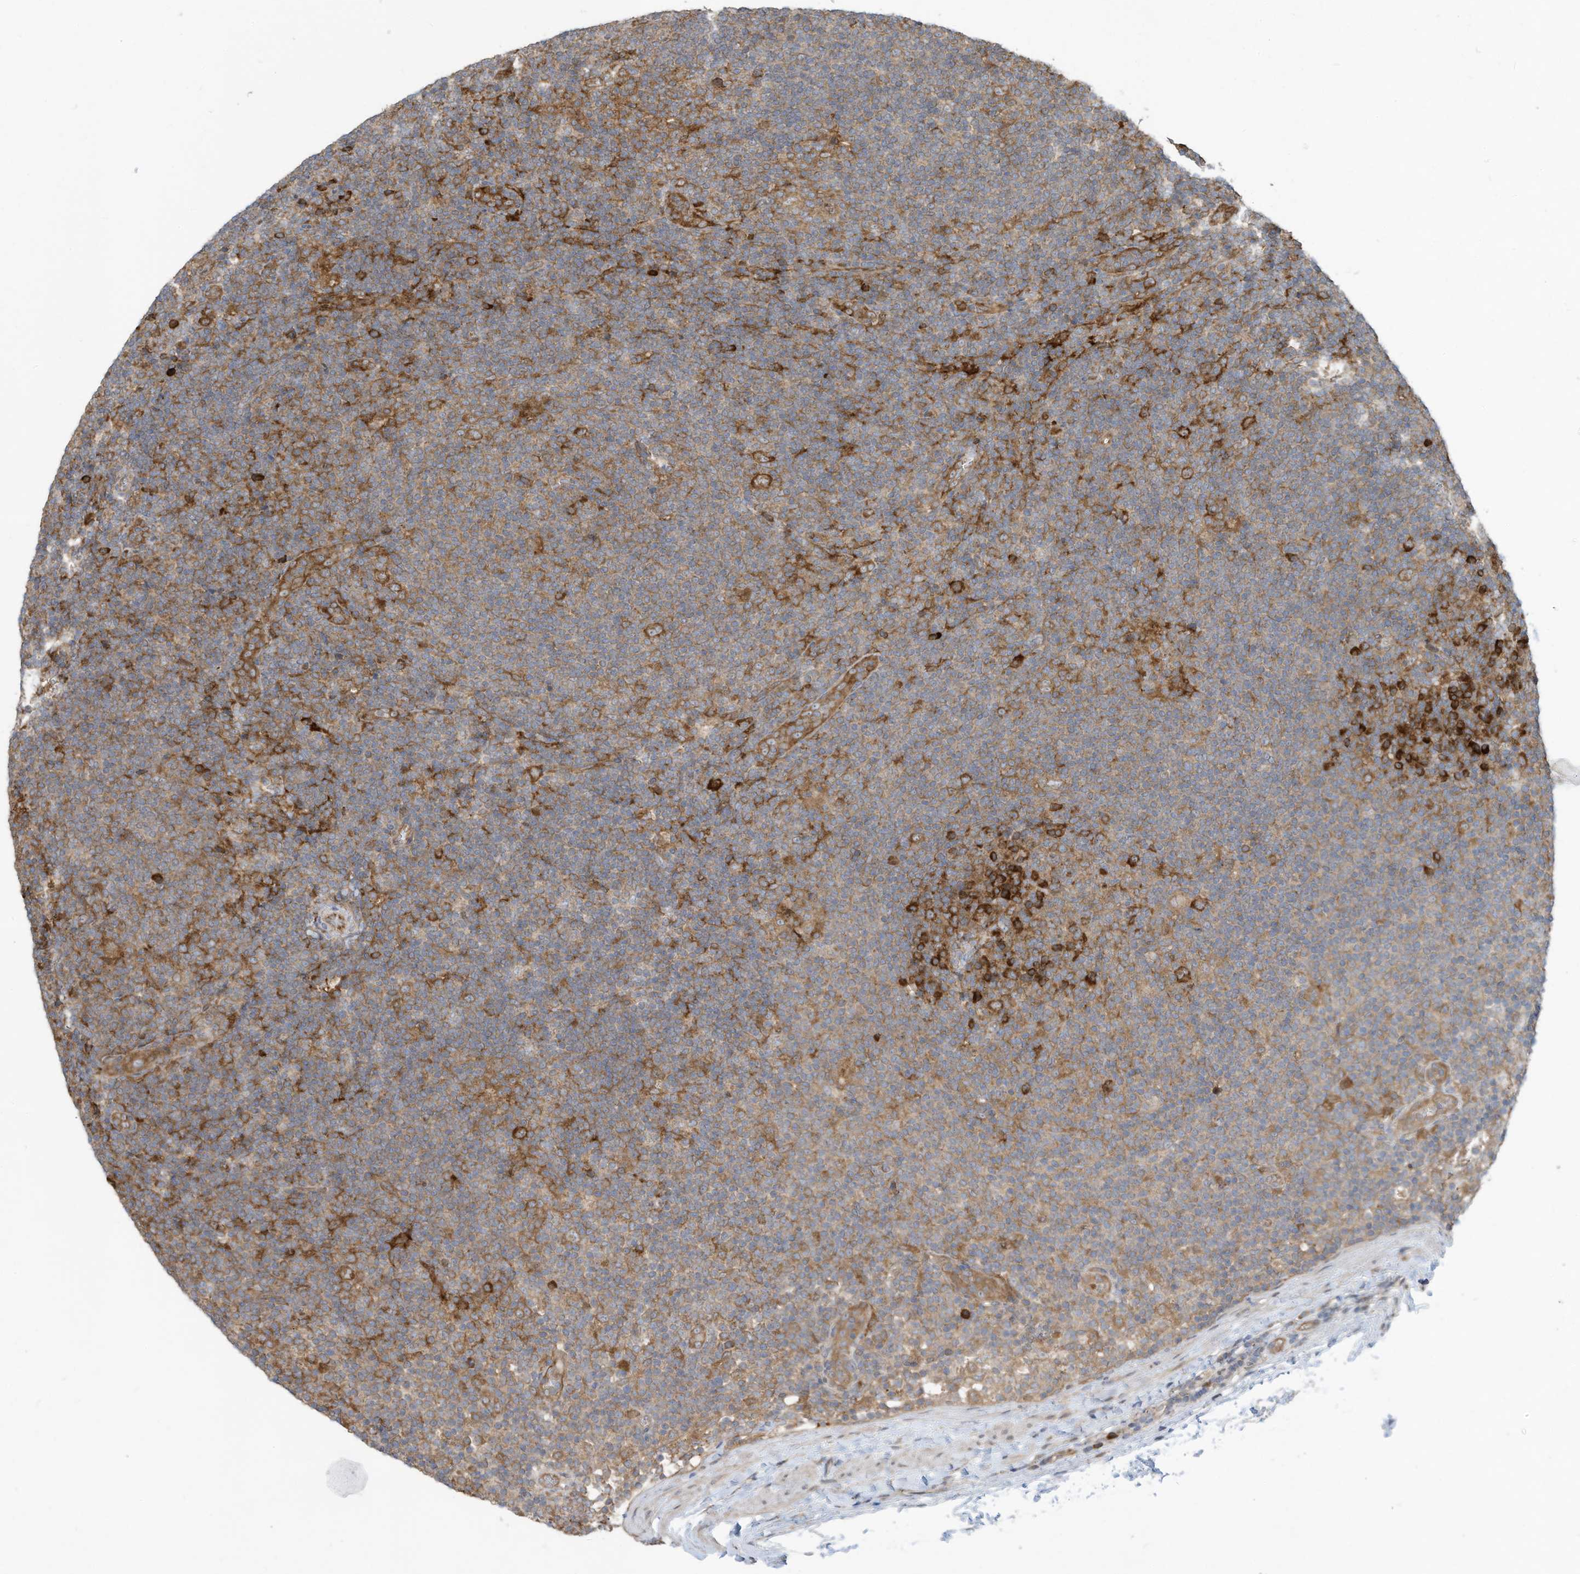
{"staining": {"intensity": "moderate", "quantity": ">75%", "location": "cytoplasmic/membranous"}, "tissue": "lymphoma", "cell_type": "Tumor cells", "image_type": "cancer", "snomed": [{"axis": "morphology", "description": "Hodgkin's disease, NOS"}, {"axis": "topography", "description": "Lymph node"}], "caption": "IHC (DAB (3,3'-diaminobenzidine)) staining of lymphoma shows moderate cytoplasmic/membranous protein staining in approximately >75% of tumor cells.", "gene": "USE1", "patient": {"sex": "female", "age": 57}}